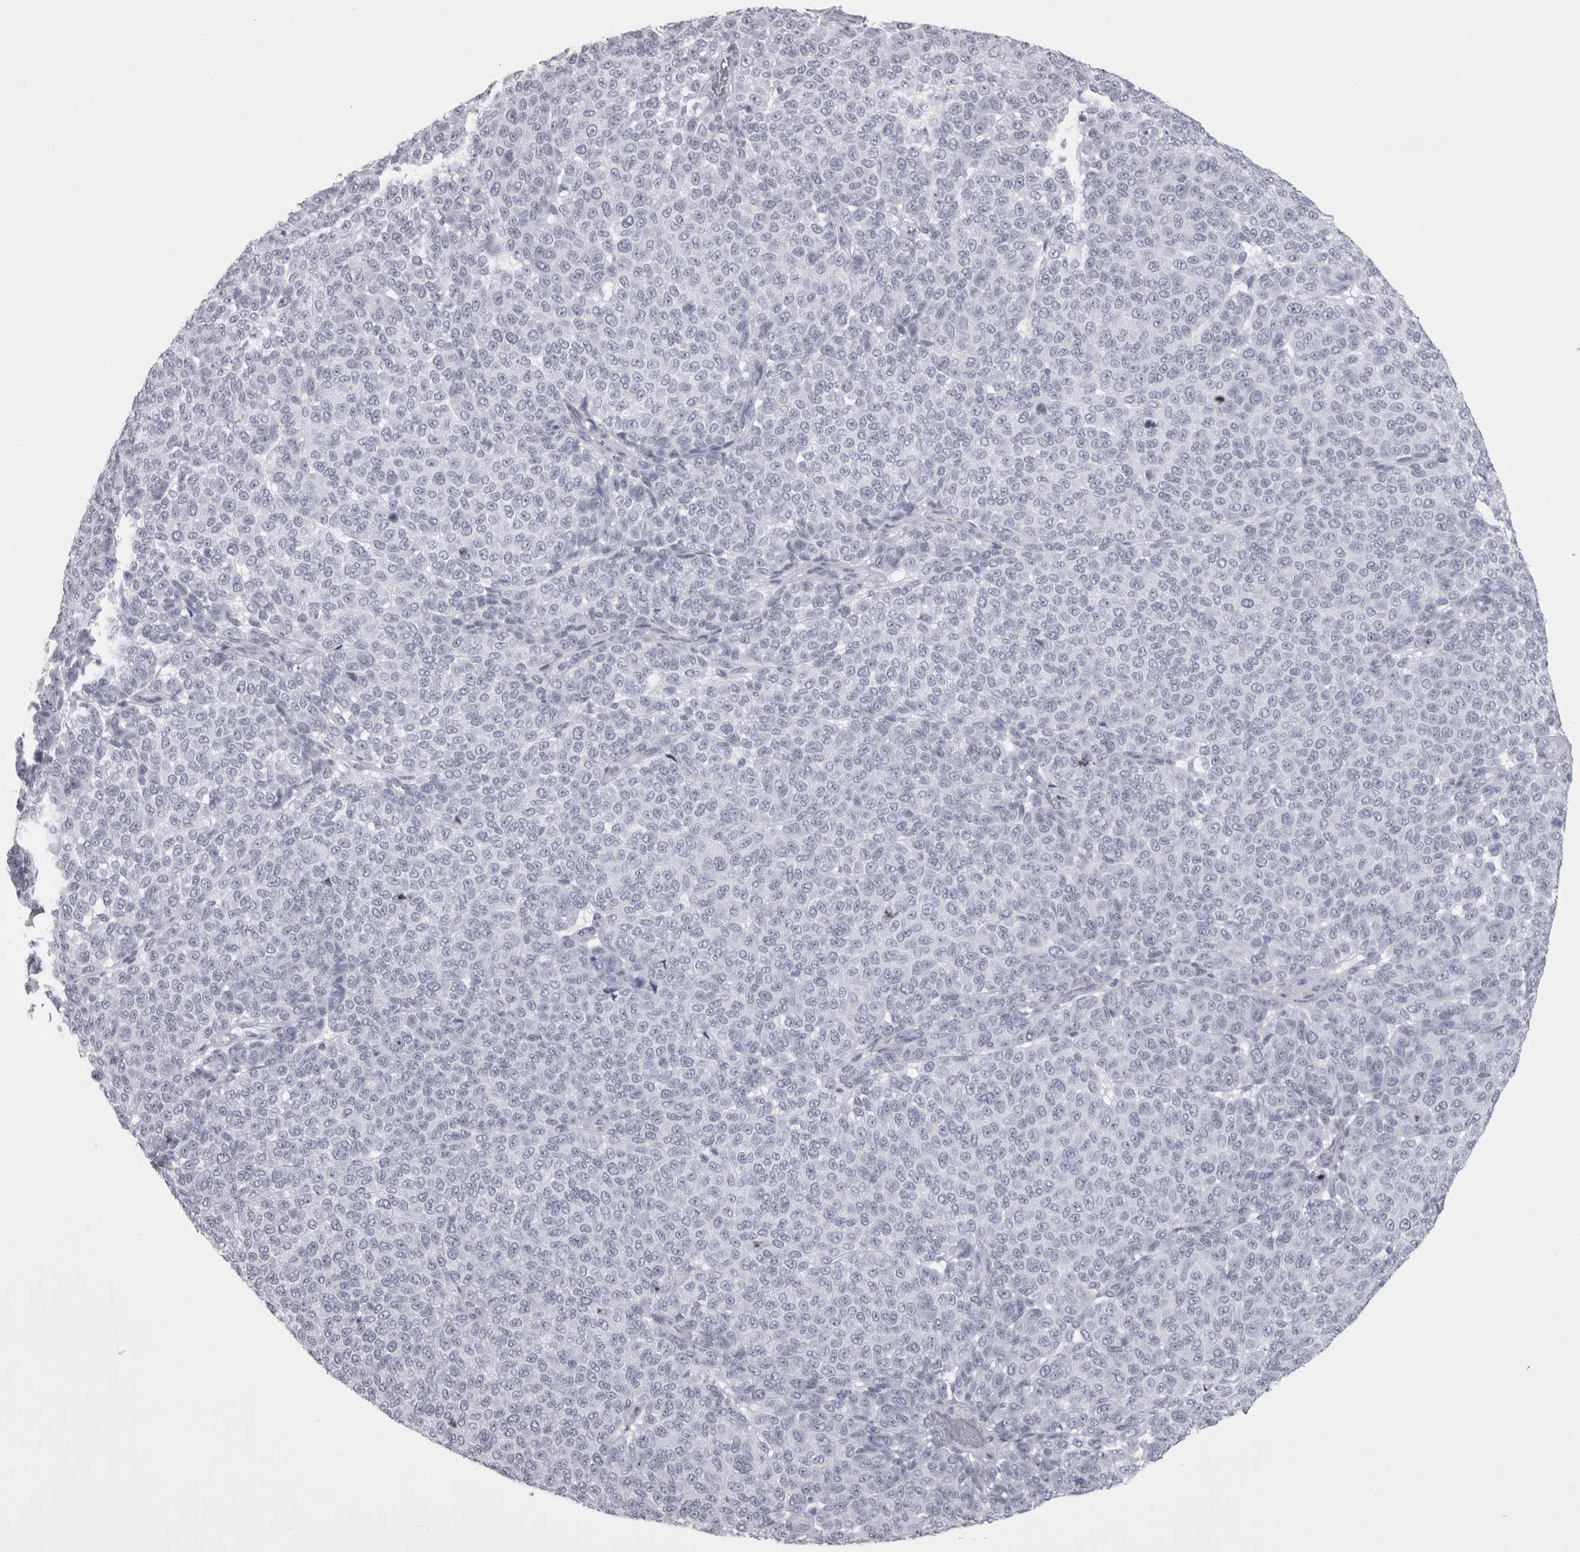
{"staining": {"intensity": "negative", "quantity": "none", "location": "none"}, "tissue": "melanoma", "cell_type": "Tumor cells", "image_type": "cancer", "snomed": [{"axis": "morphology", "description": "Malignant melanoma, NOS"}, {"axis": "topography", "description": "Skin"}], "caption": "An image of melanoma stained for a protein demonstrates no brown staining in tumor cells.", "gene": "SKAP1", "patient": {"sex": "male", "age": 59}}